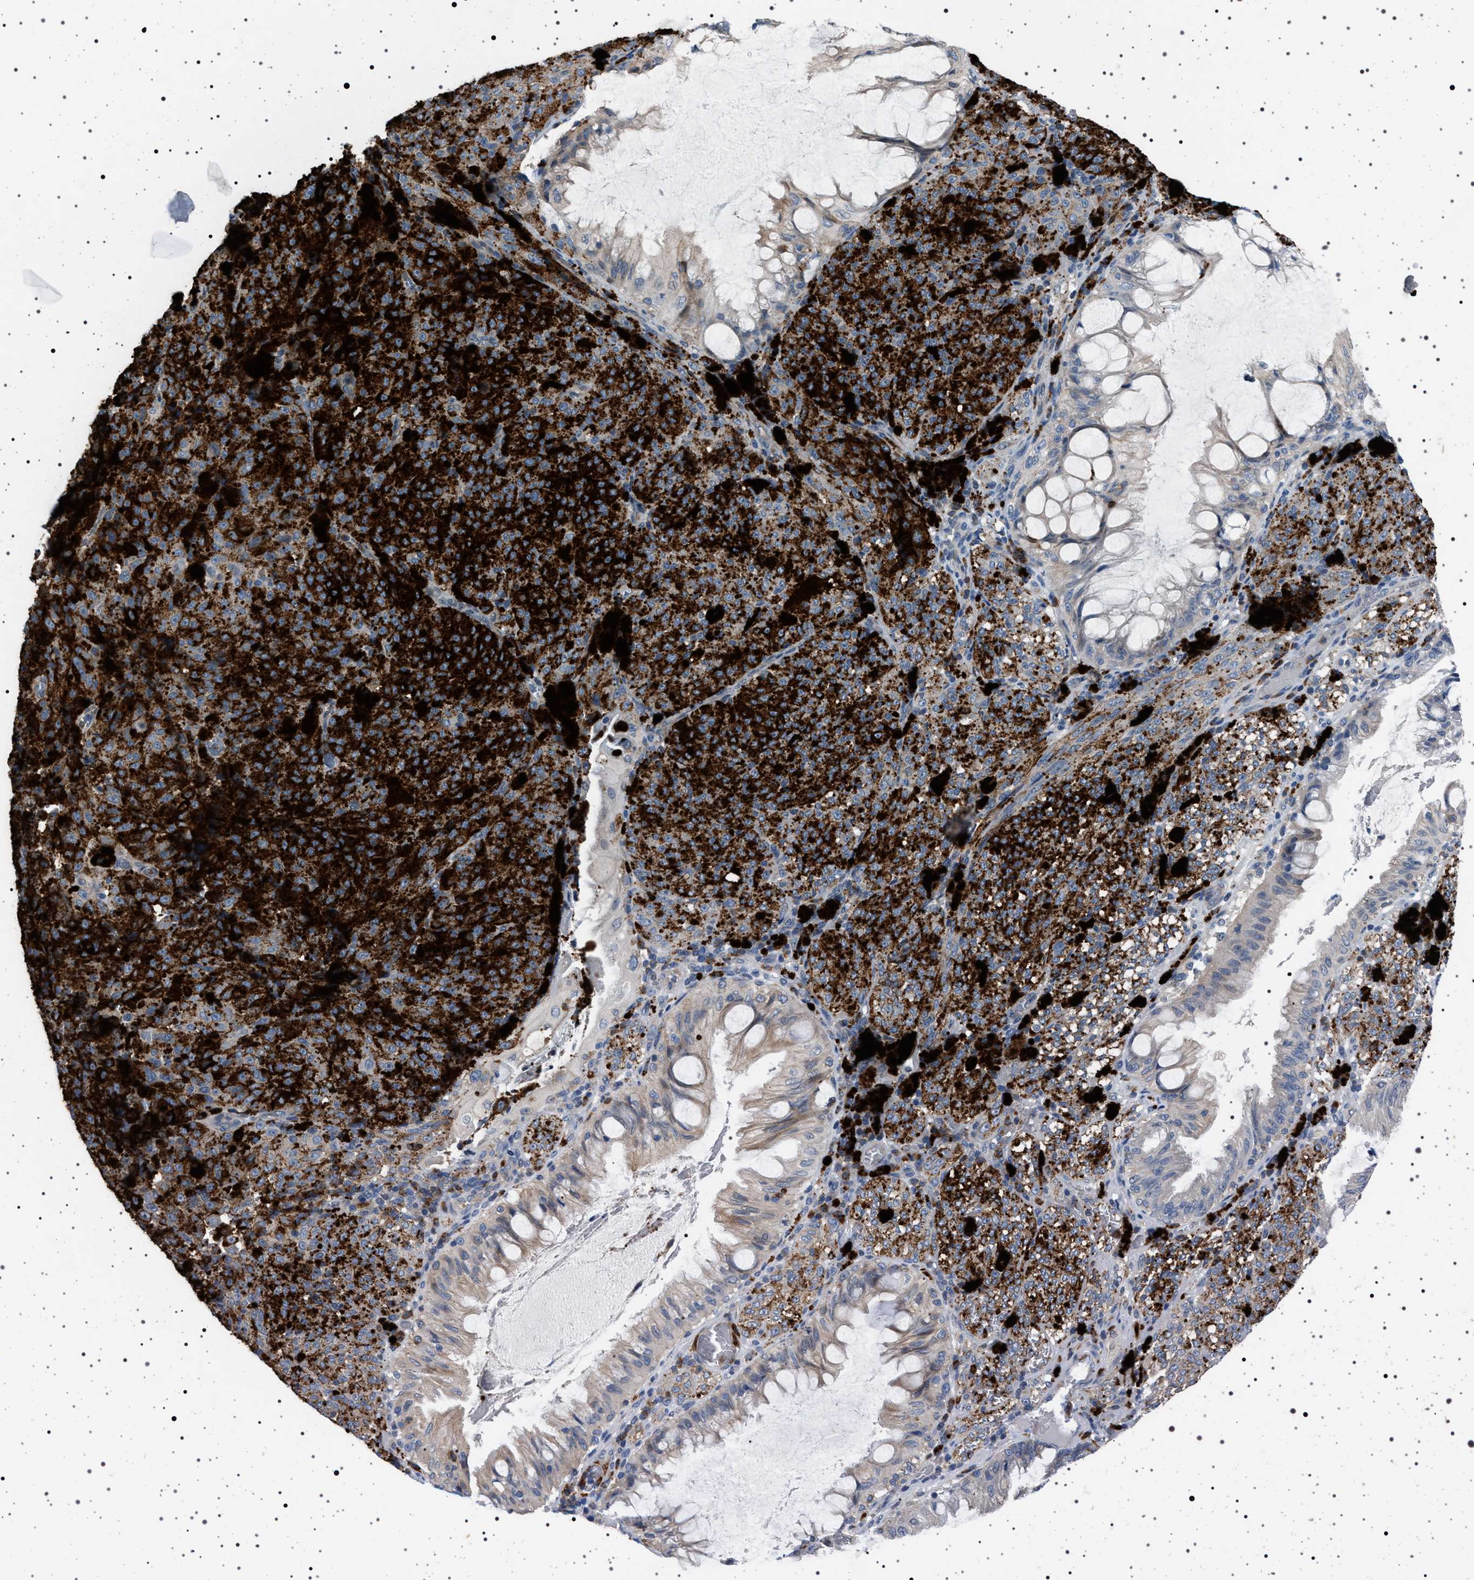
{"staining": {"intensity": "negative", "quantity": "none", "location": "none"}, "tissue": "melanoma", "cell_type": "Tumor cells", "image_type": "cancer", "snomed": [{"axis": "morphology", "description": "Malignant melanoma, NOS"}, {"axis": "topography", "description": "Rectum"}], "caption": "Immunohistochemical staining of melanoma demonstrates no significant expression in tumor cells. (DAB immunohistochemistry with hematoxylin counter stain).", "gene": "NAT9", "patient": {"sex": "female", "age": 81}}